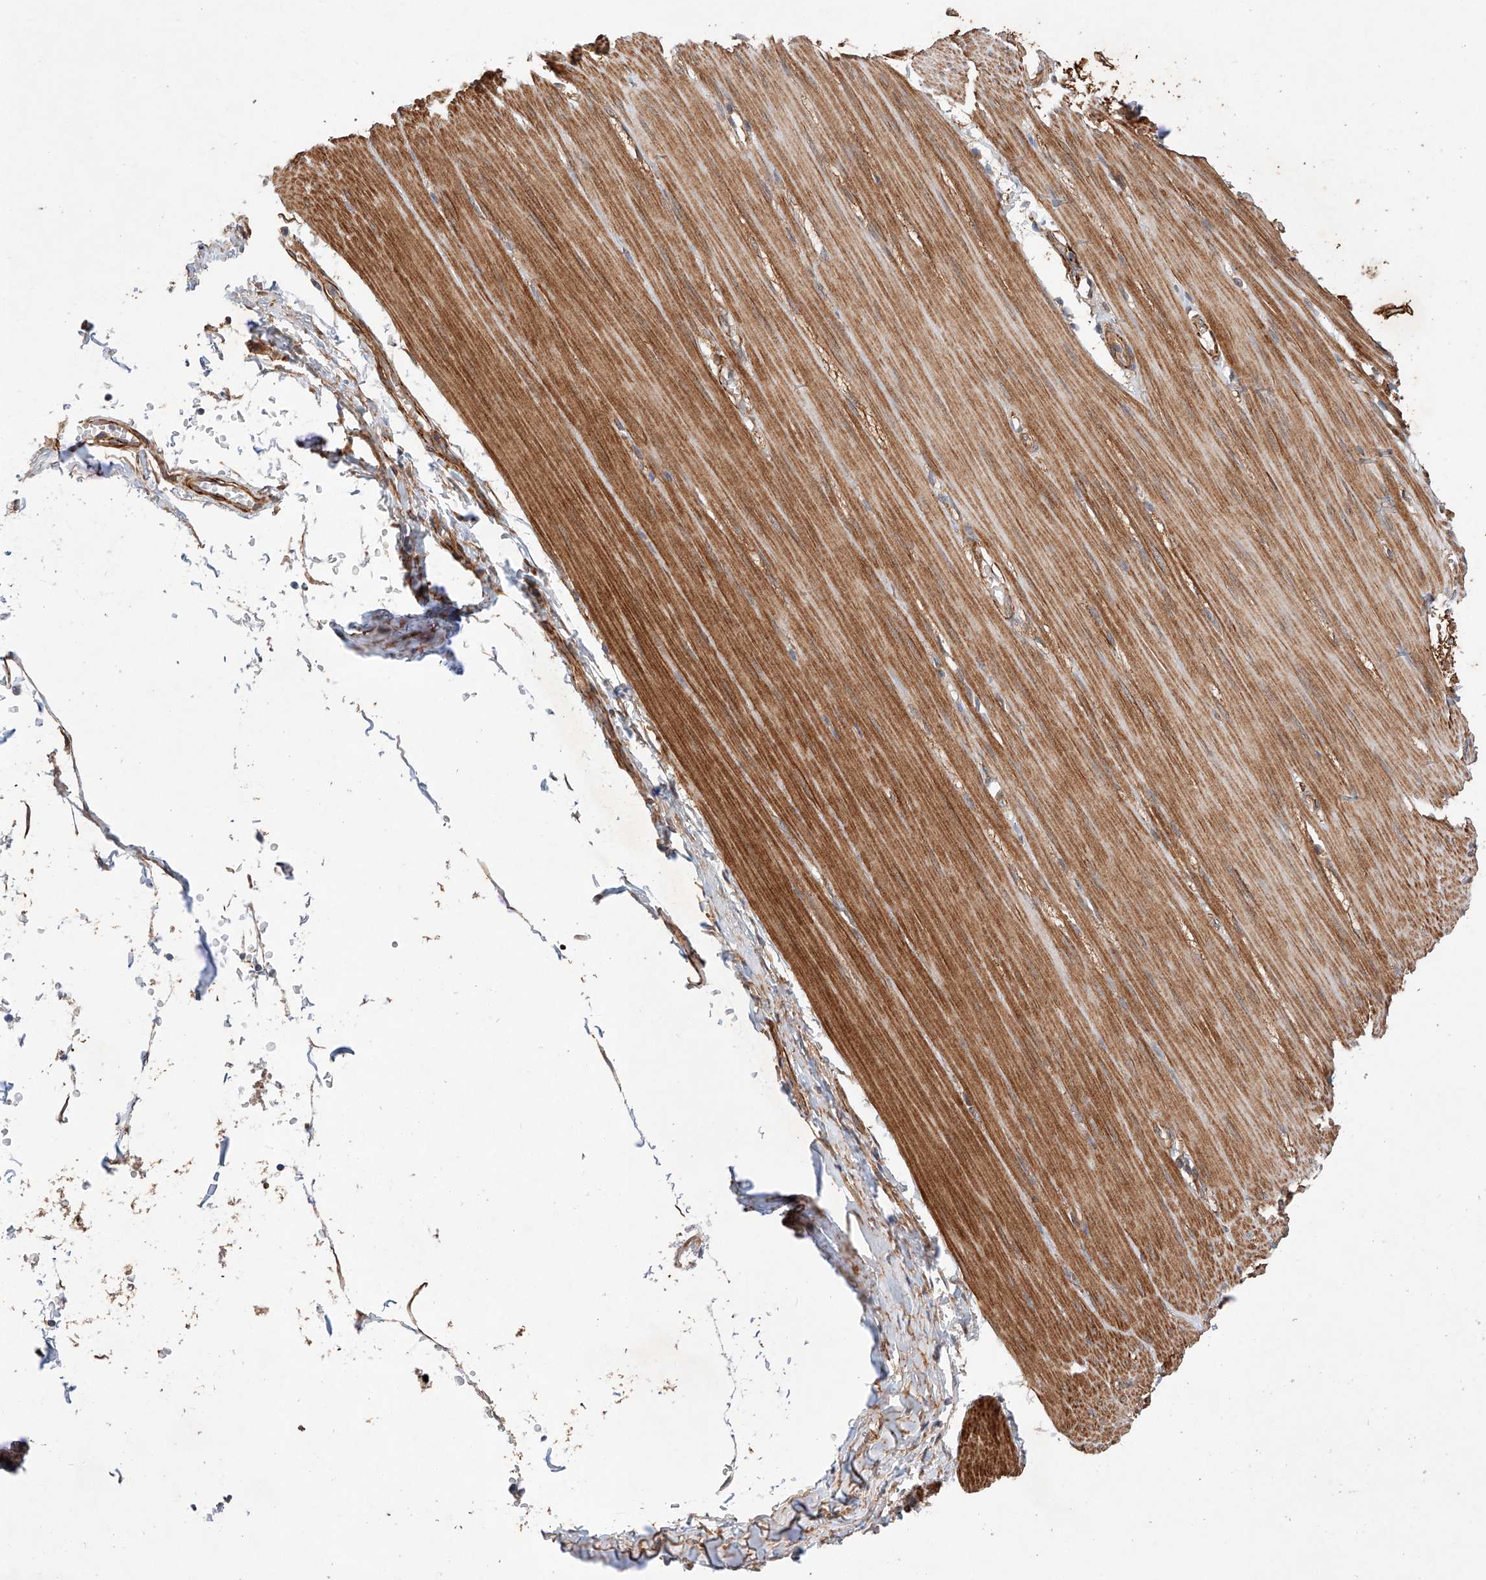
{"staining": {"intensity": "strong", "quantity": ">75%", "location": "cytoplasmic/membranous"}, "tissue": "smooth muscle", "cell_type": "Smooth muscle cells", "image_type": "normal", "snomed": [{"axis": "morphology", "description": "Normal tissue, NOS"}, {"axis": "morphology", "description": "Adenocarcinoma, NOS"}, {"axis": "topography", "description": "Colon"}, {"axis": "topography", "description": "Peripheral nerve tissue"}], "caption": "A photomicrograph of human smooth muscle stained for a protein exhibits strong cytoplasmic/membranous brown staining in smooth muscle cells.", "gene": "RAB23", "patient": {"sex": "male", "age": 14}}